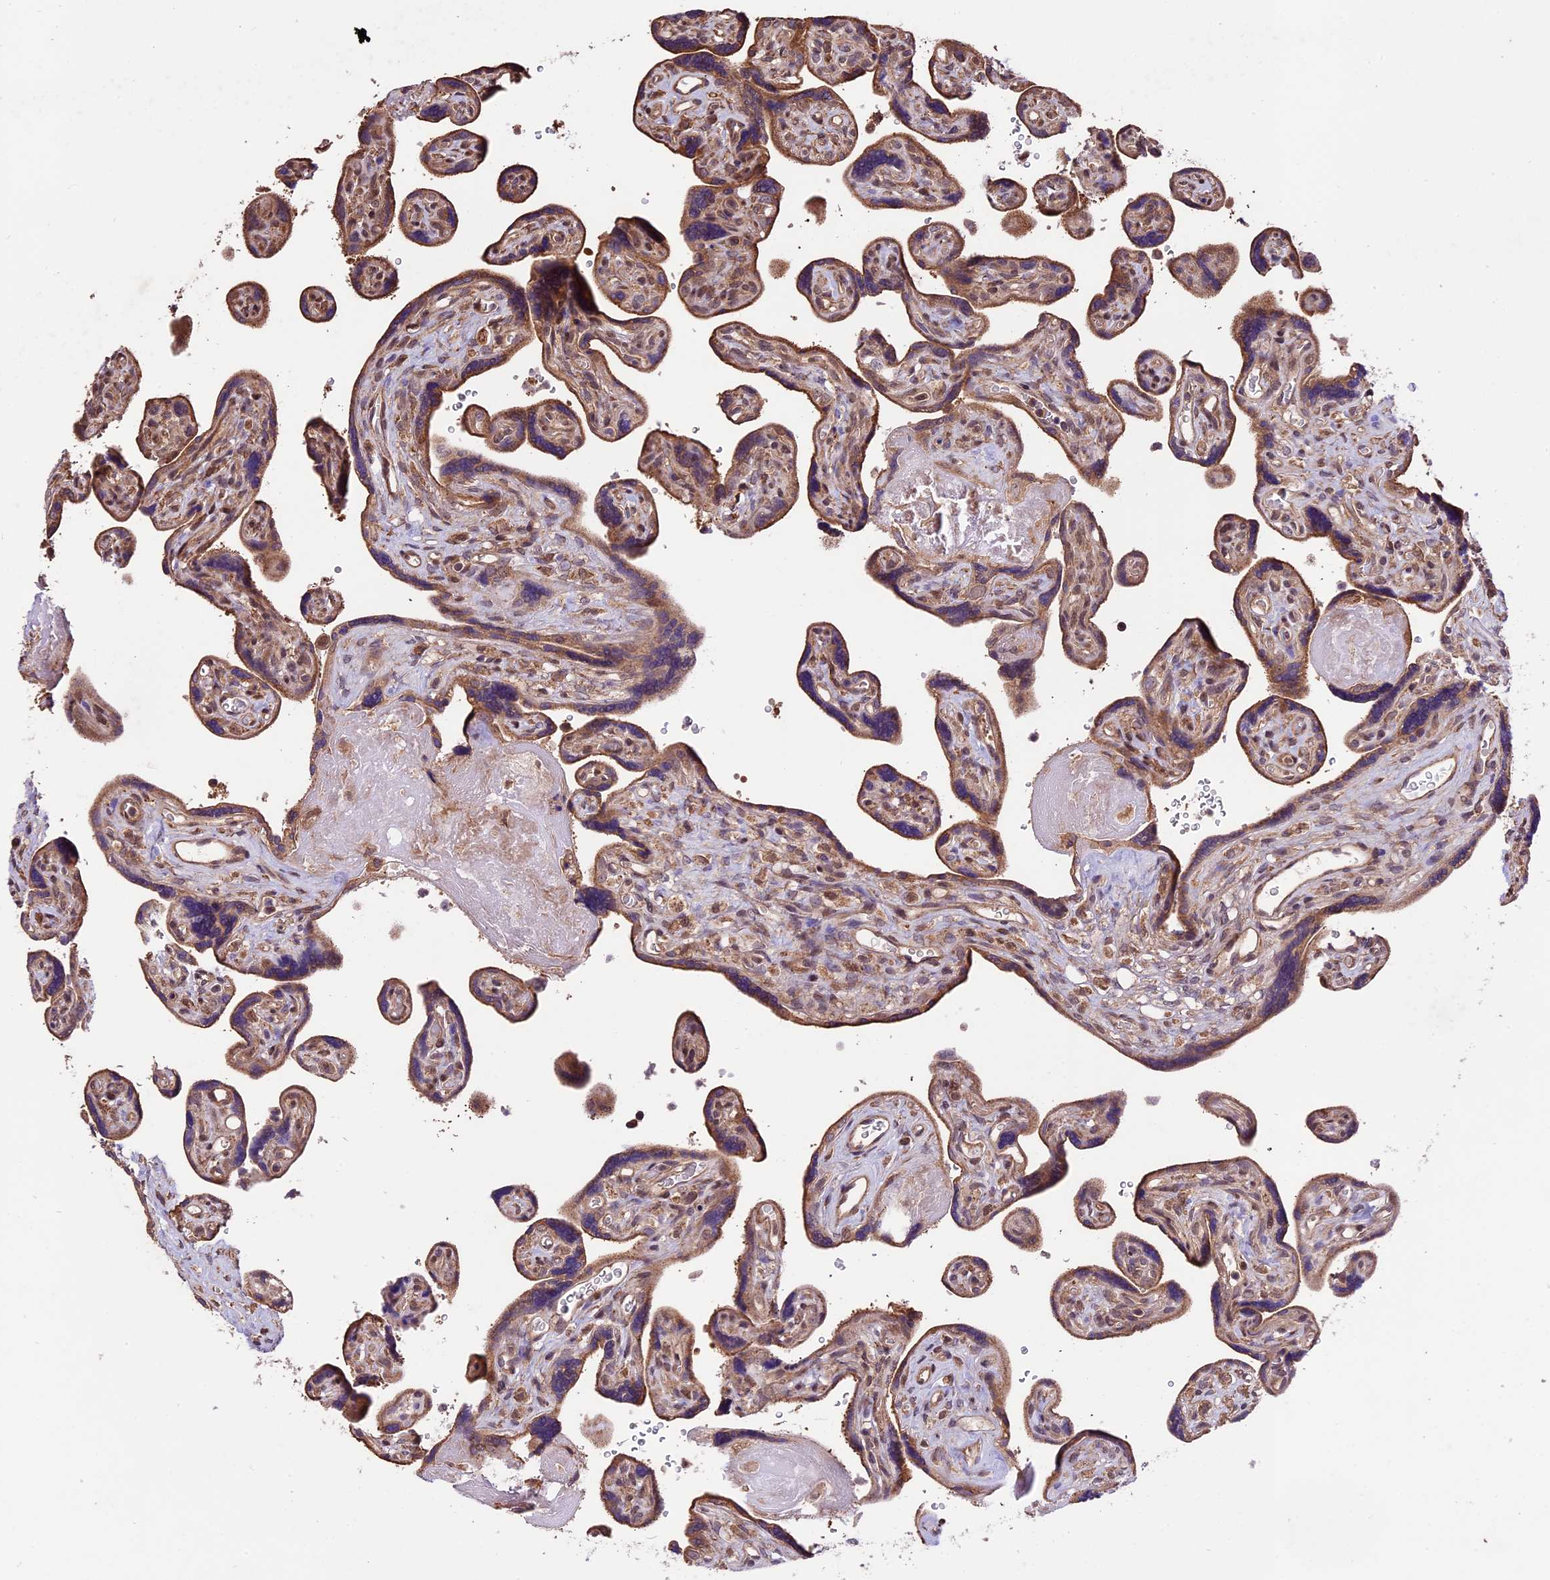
{"staining": {"intensity": "moderate", "quantity": ">75%", "location": "cytoplasmic/membranous,nuclear"}, "tissue": "placenta", "cell_type": "Trophoblastic cells", "image_type": "normal", "snomed": [{"axis": "morphology", "description": "Normal tissue, NOS"}, {"axis": "topography", "description": "Placenta"}], "caption": "This is an image of immunohistochemistry staining of unremarkable placenta, which shows moderate positivity in the cytoplasmic/membranous,nuclear of trophoblastic cells.", "gene": "HDAC5", "patient": {"sex": "female", "age": 39}}